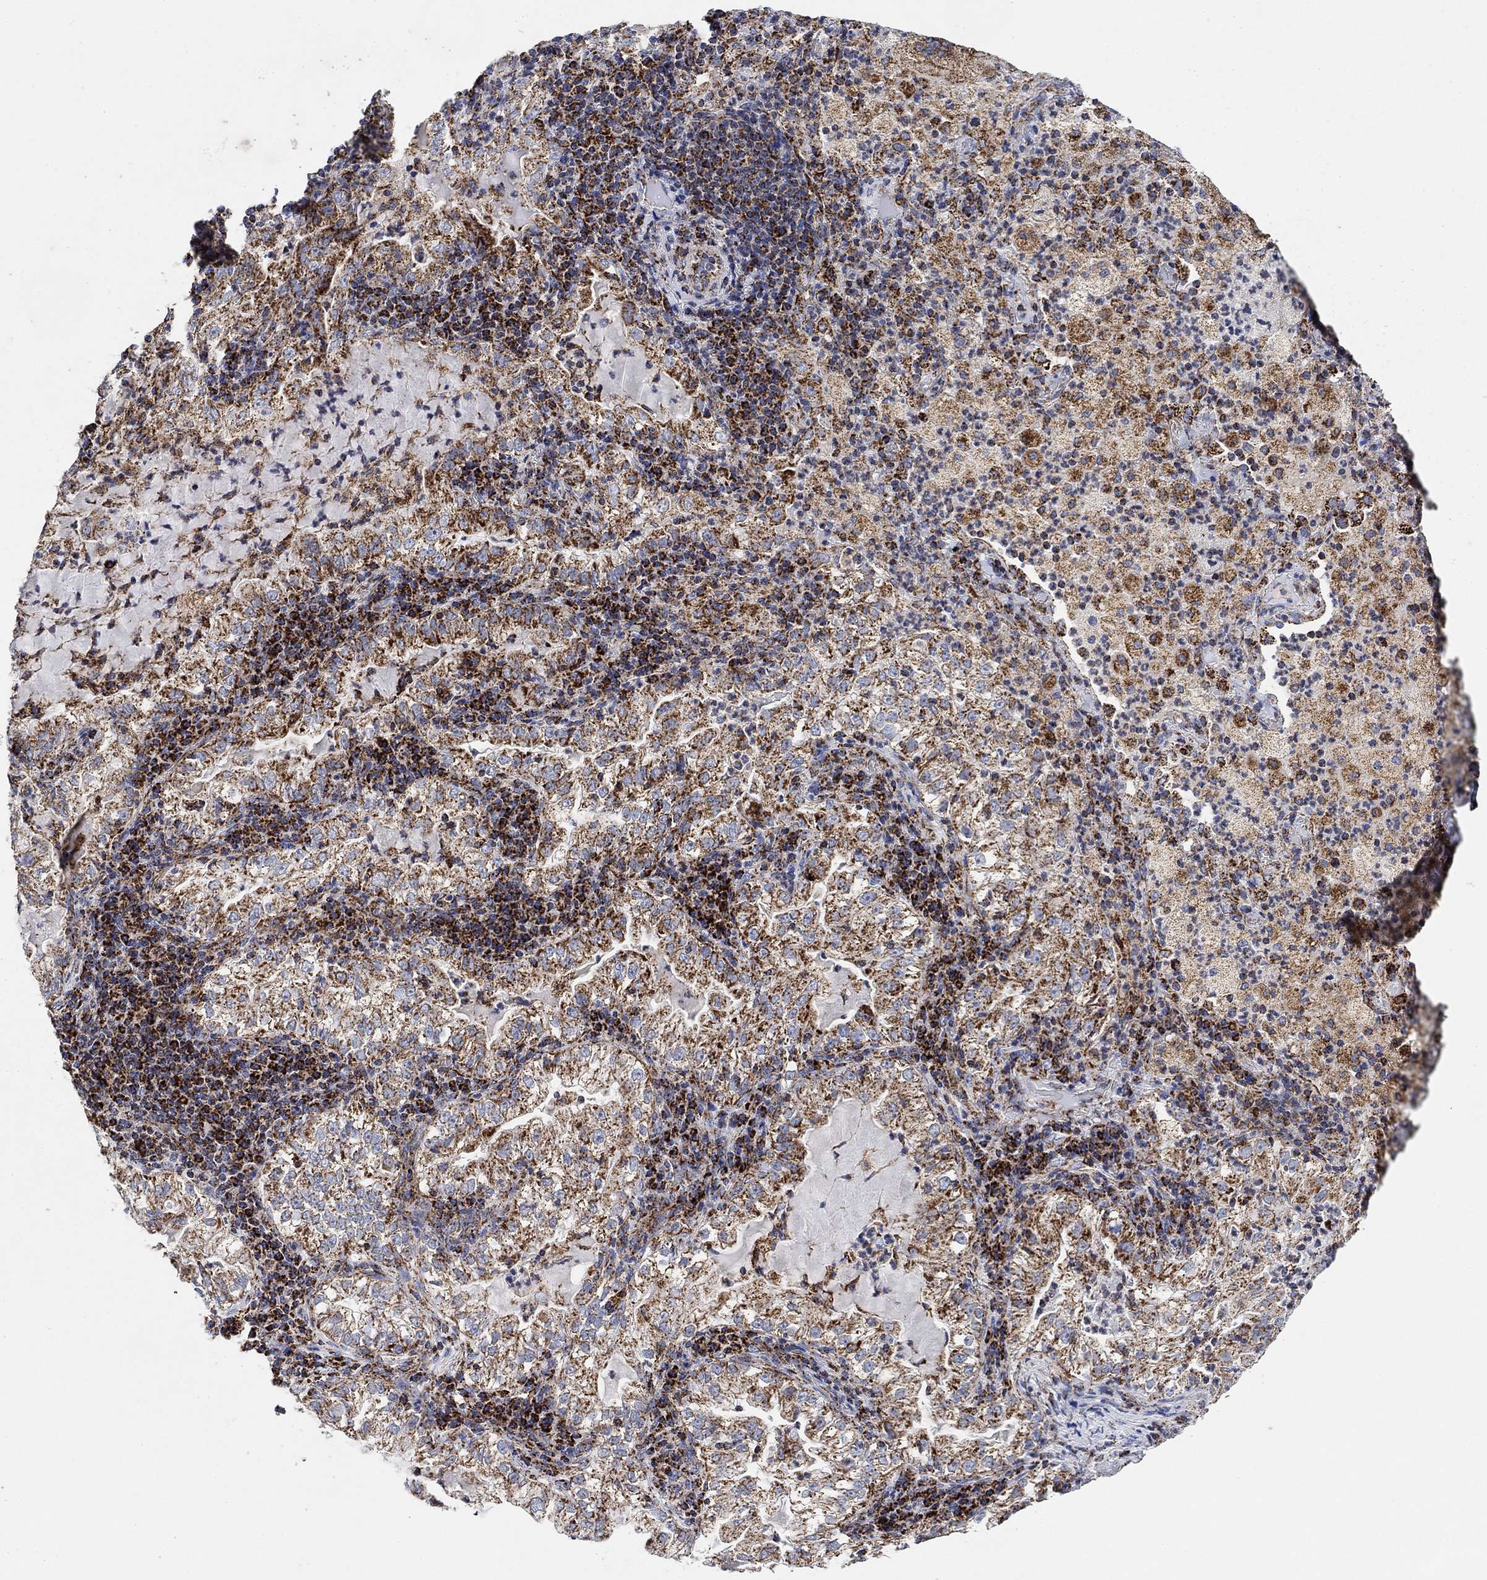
{"staining": {"intensity": "moderate", "quantity": ">75%", "location": "cytoplasmic/membranous"}, "tissue": "lung cancer", "cell_type": "Tumor cells", "image_type": "cancer", "snomed": [{"axis": "morphology", "description": "Adenocarcinoma, NOS"}, {"axis": "topography", "description": "Lung"}], "caption": "Immunohistochemistry photomicrograph of human lung adenocarcinoma stained for a protein (brown), which demonstrates medium levels of moderate cytoplasmic/membranous staining in approximately >75% of tumor cells.", "gene": "NDUFS3", "patient": {"sex": "female", "age": 73}}